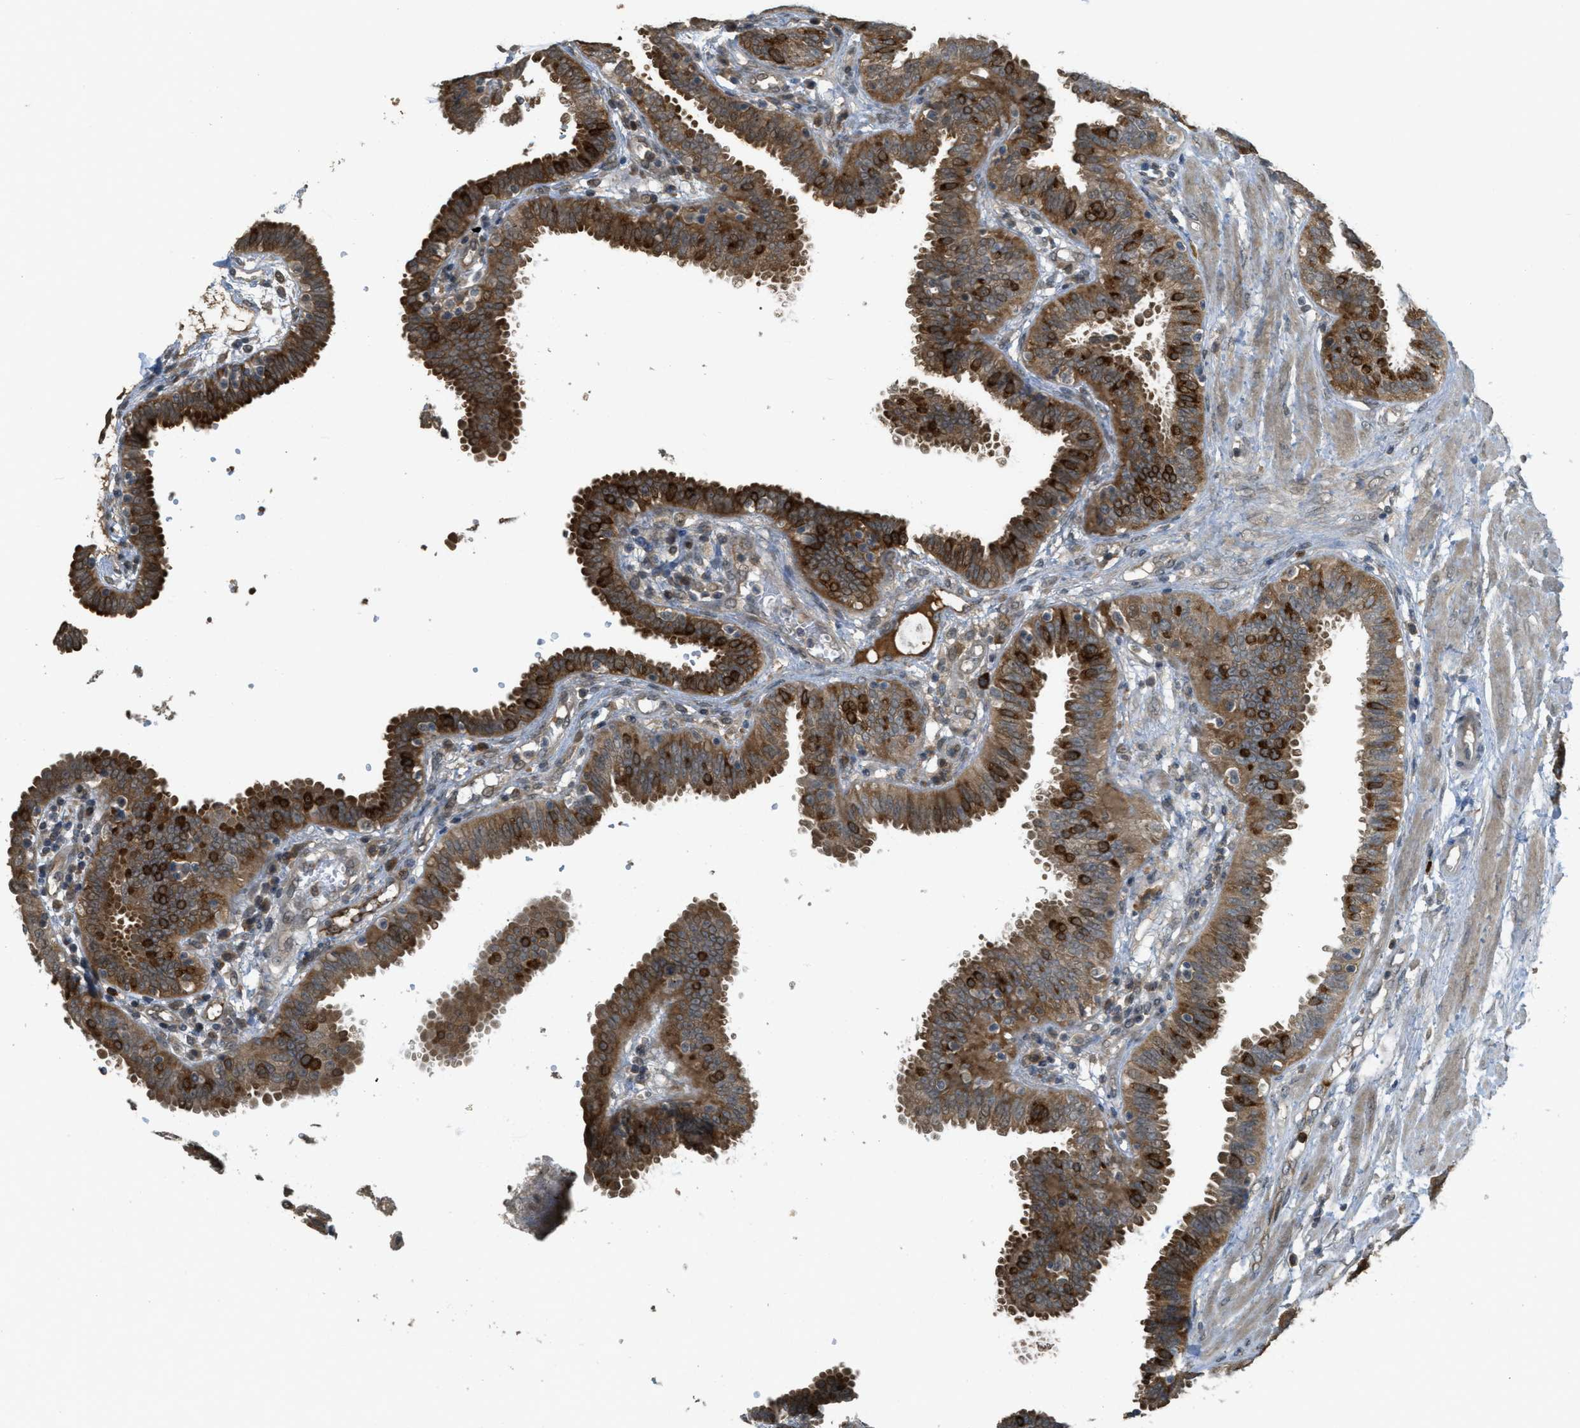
{"staining": {"intensity": "strong", "quantity": ">75%", "location": "cytoplasmic/membranous"}, "tissue": "fallopian tube", "cell_type": "Glandular cells", "image_type": "normal", "snomed": [{"axis": "morphology", "description": "Normal tissue, NOS"}, {"axis": "topography", "description": "Fallopian tube"}], "caption": "DAB (3,3'-diaminobenzidine) immunohistochemical staining of unremarkable fallopian tube shows strong cytoplasmic/membranous protein staining in approximately >75% of glandular cells. (brown staining indicates protein expression, while blue staining denotes nuclei).", "gene": "IGF2BP2", "patient": {"sex": "female", "age": 32}}